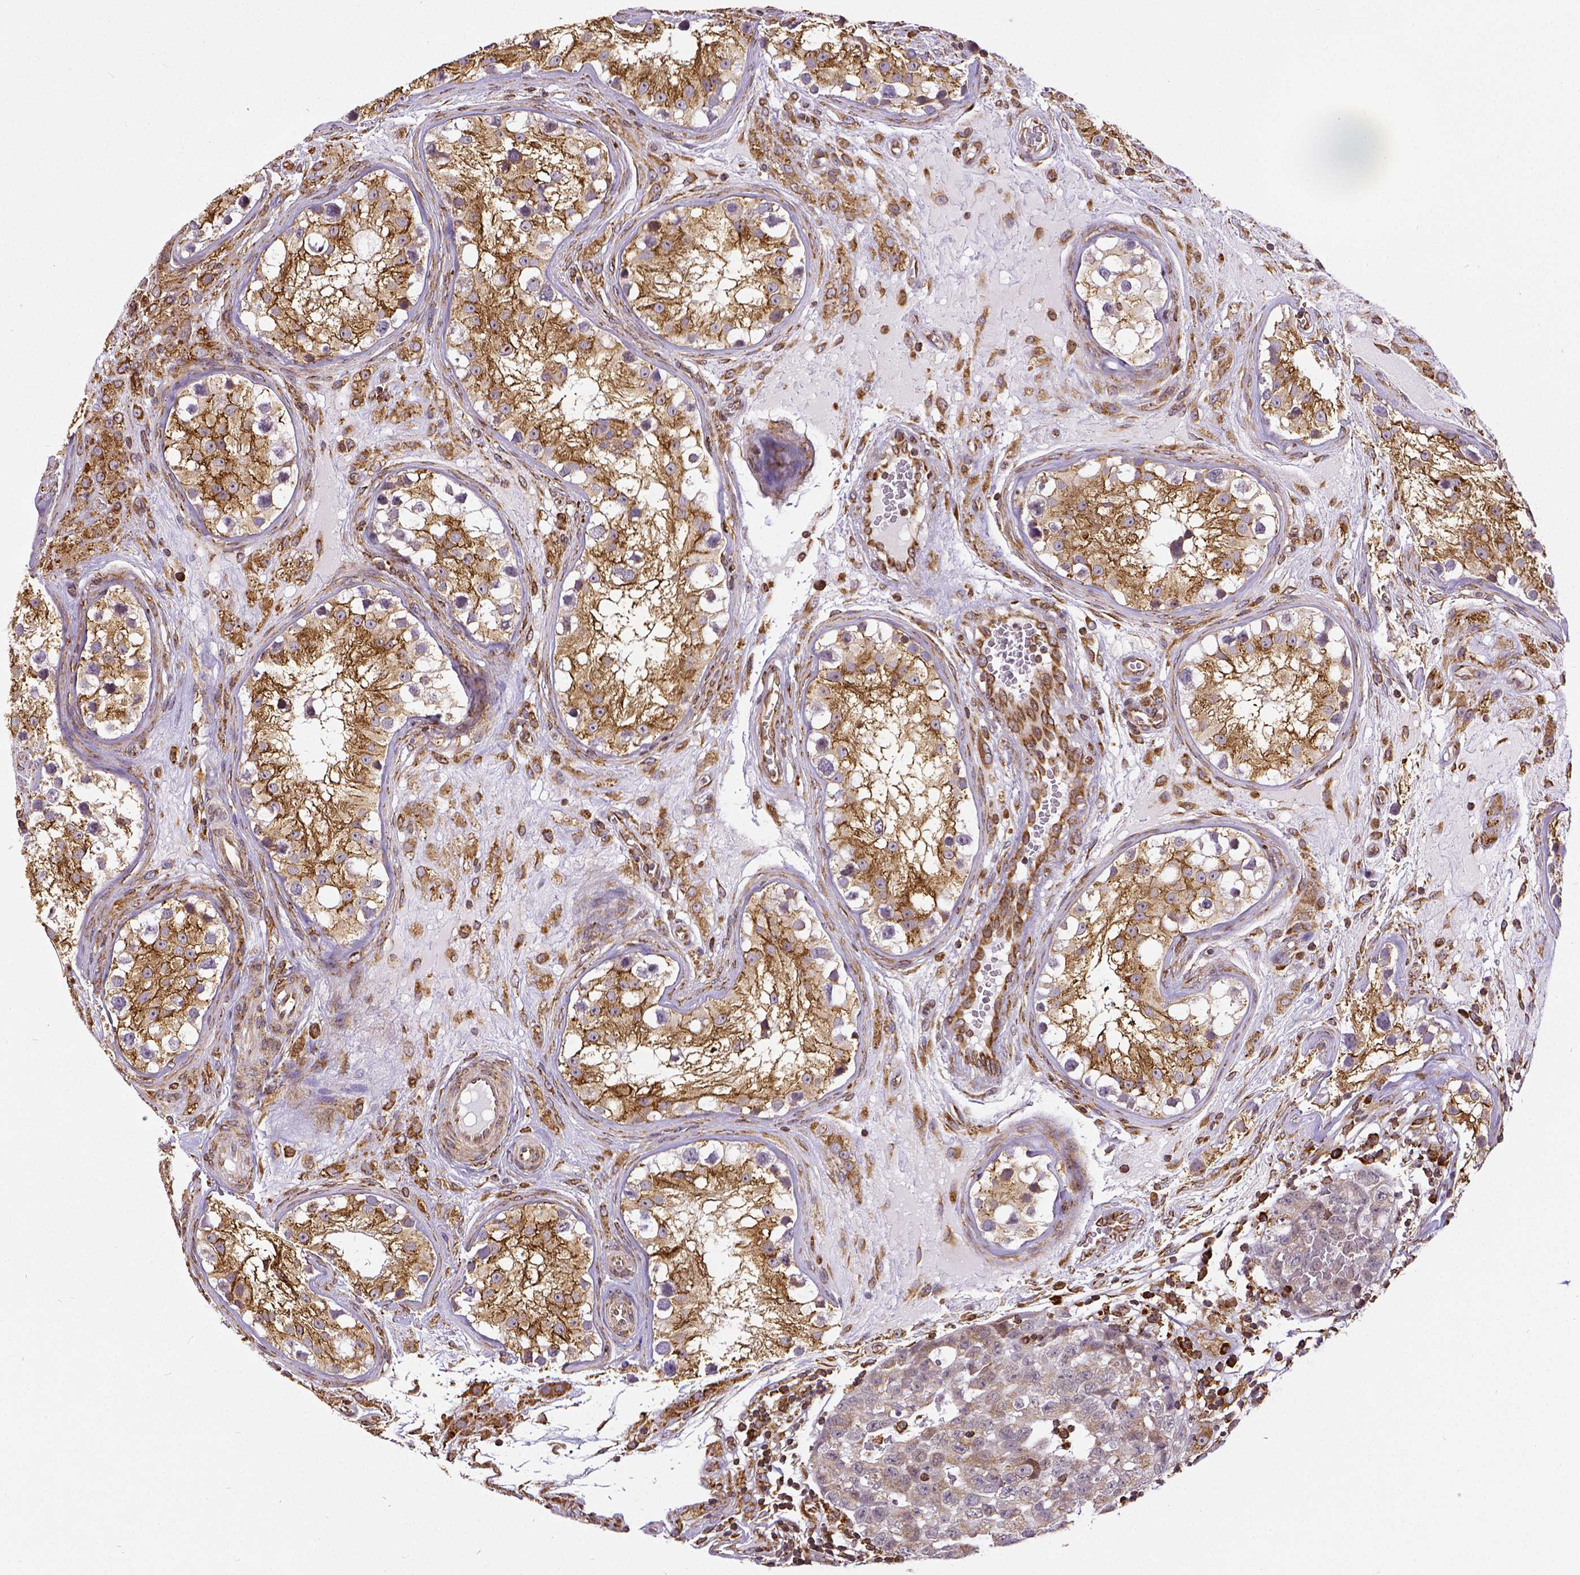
{"staining": {"intensity": "weak", "quantity": ">75%", "location": "cytoplasmic/membranous"}, "tissue": "testis cancer", "cell_type": "Tumor cells", "image_type": "cancer", "snomed": [{"axis": "morphology", "description": "Carcinoma, Embryonal, NOS"}, {"axis": "topography", "description": "Testis"}], "caption": "Brown immunohistochemical staining in embryonal carcinoma (testis) displays weak cytoplasmic/membranous positivity in about >75% of tumor cells.", "gene": "MTDH", "patient": {"sex": "male", "age": 18}}